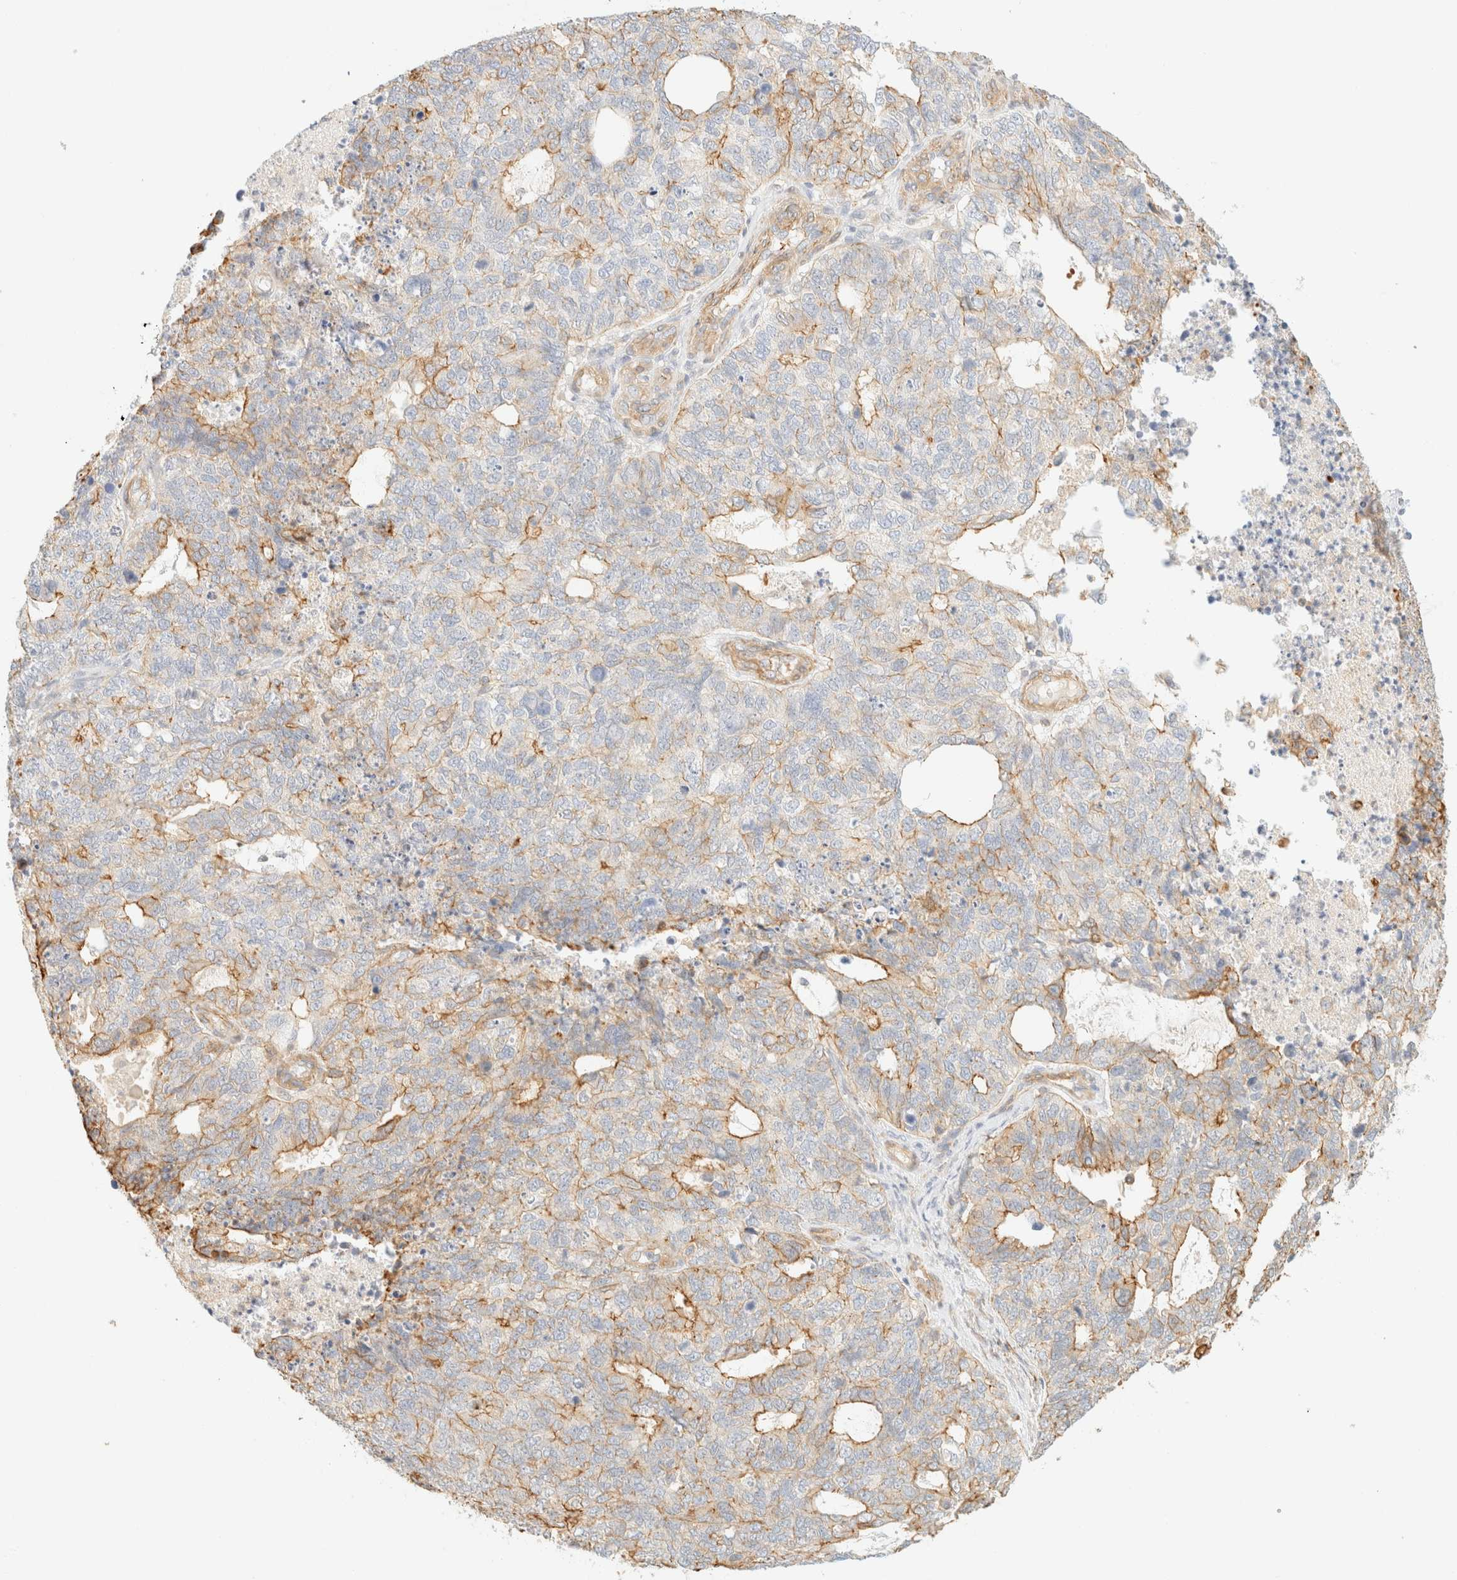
{"staining": {"intensity": "moderate", "quantity": "25%-75%", "location": "cytoplasmic/membranous"}, "tissue": "cervical cancer", "cell_type": "Tumor cells", "image_type": "cancer", "snomed": [{"axis": "morphology", "description": "Squamous cell carcinoma, NOS"}, {"axis": "topography", "description": "Cervix"}], "caption": "About 25%-75% of tumor cells in human cervical cancer show moderate cytoplasmic/membranous protein expression as visualized by brown immunohistochemical staining.", "gene": "OTOP2", "patient": {"sex": "female", "age": 63}}